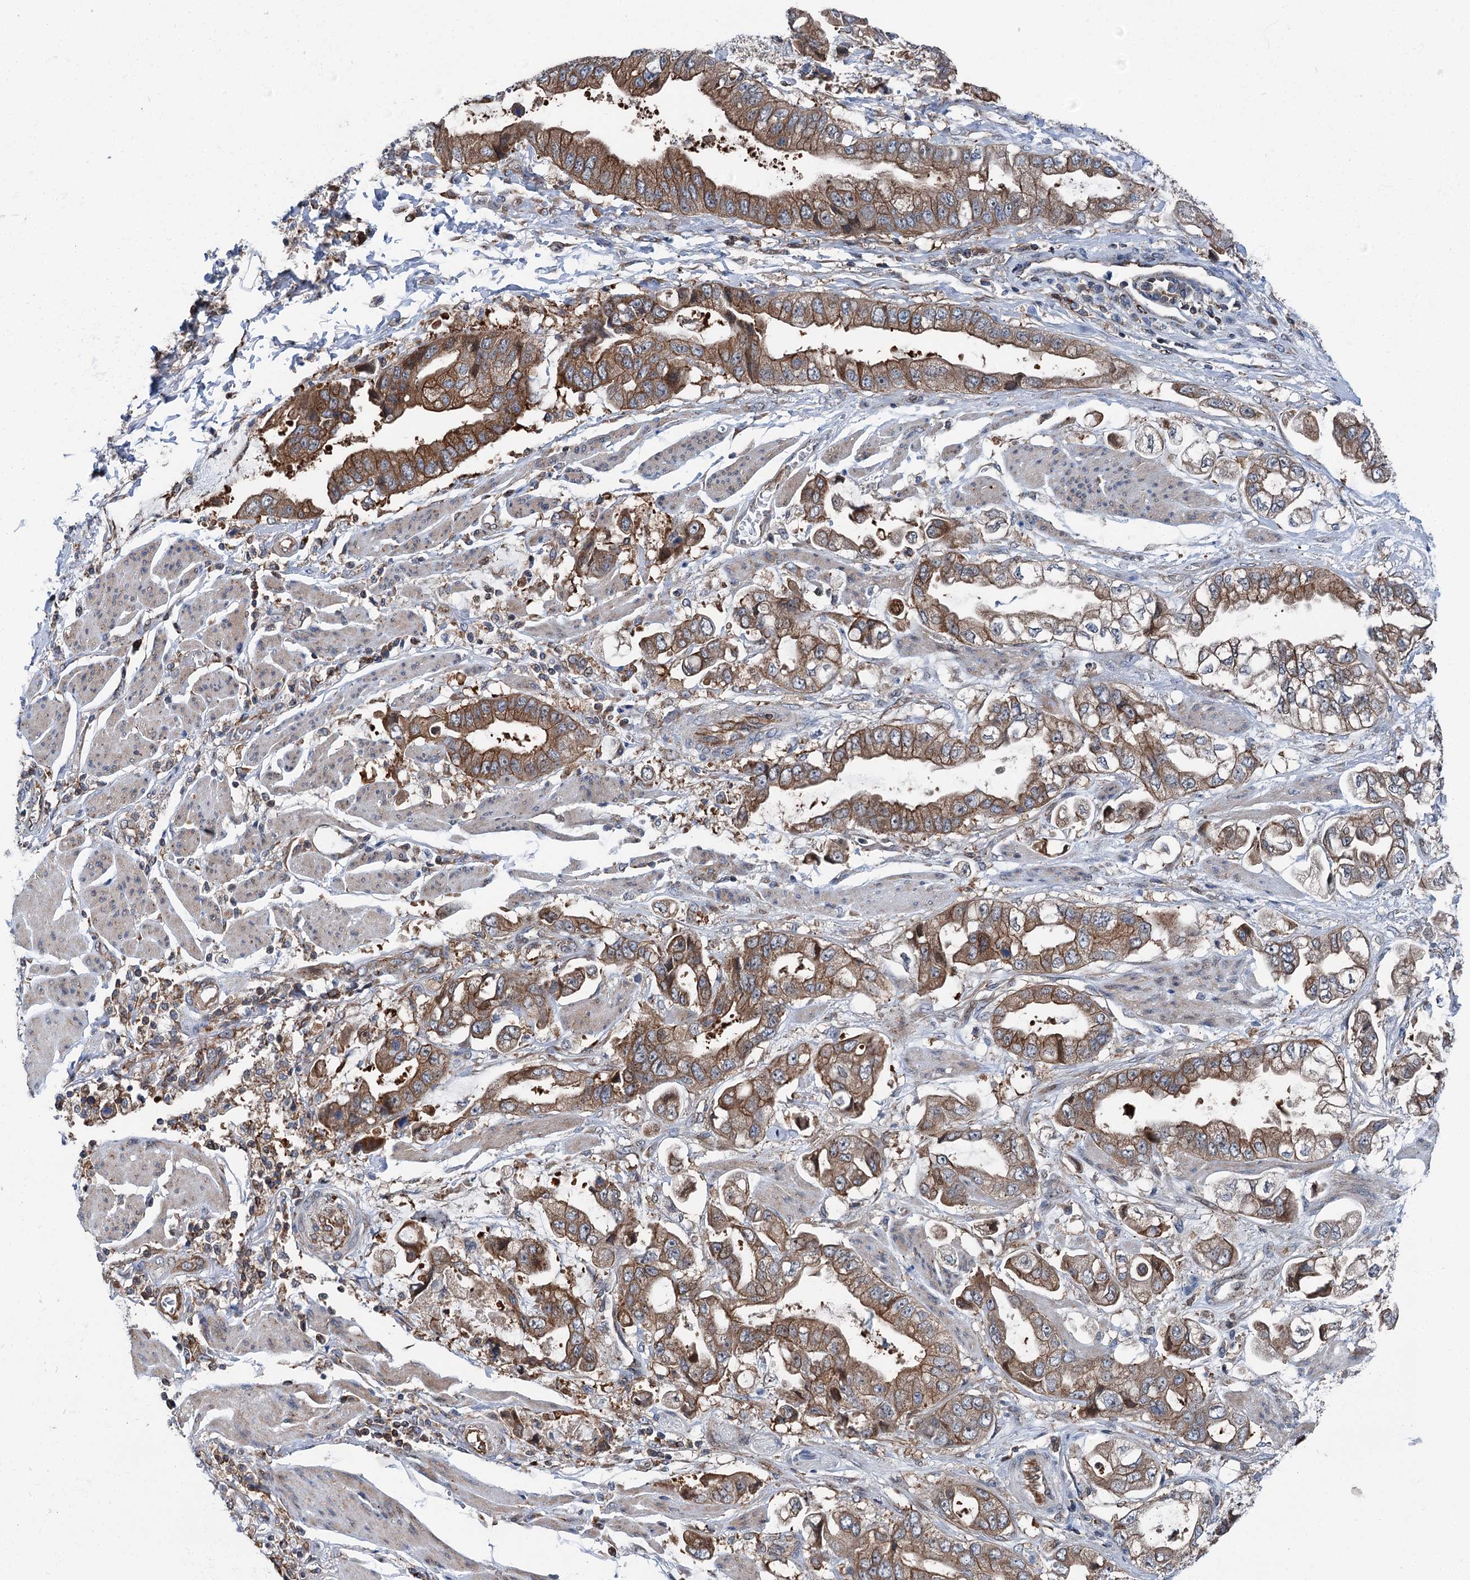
{"staining": {"intensity": "moderate", "quantity": ">75%", "location": "cytoplasmic/membranous"}, "tissue": "stomach cancer", "cell_type": "Tumor cells", "image_type": "cancer", "snomed": [{"axis": "morphology", "description": "Adenocarcinoma, NOS"}, {"axis": "topography", "description": "Stomach"}], "caption": "DAB (3,3'-diaminobenzidine) immunohistochemical staining of human stomach cancer (adenocarcinoma) demonstrates moderate cytoplasmic/membranous protein positivity in approximately >75% of tumor cells.", "gene": "POLR1D", "patient": {"sex": "male", "age": 62}}